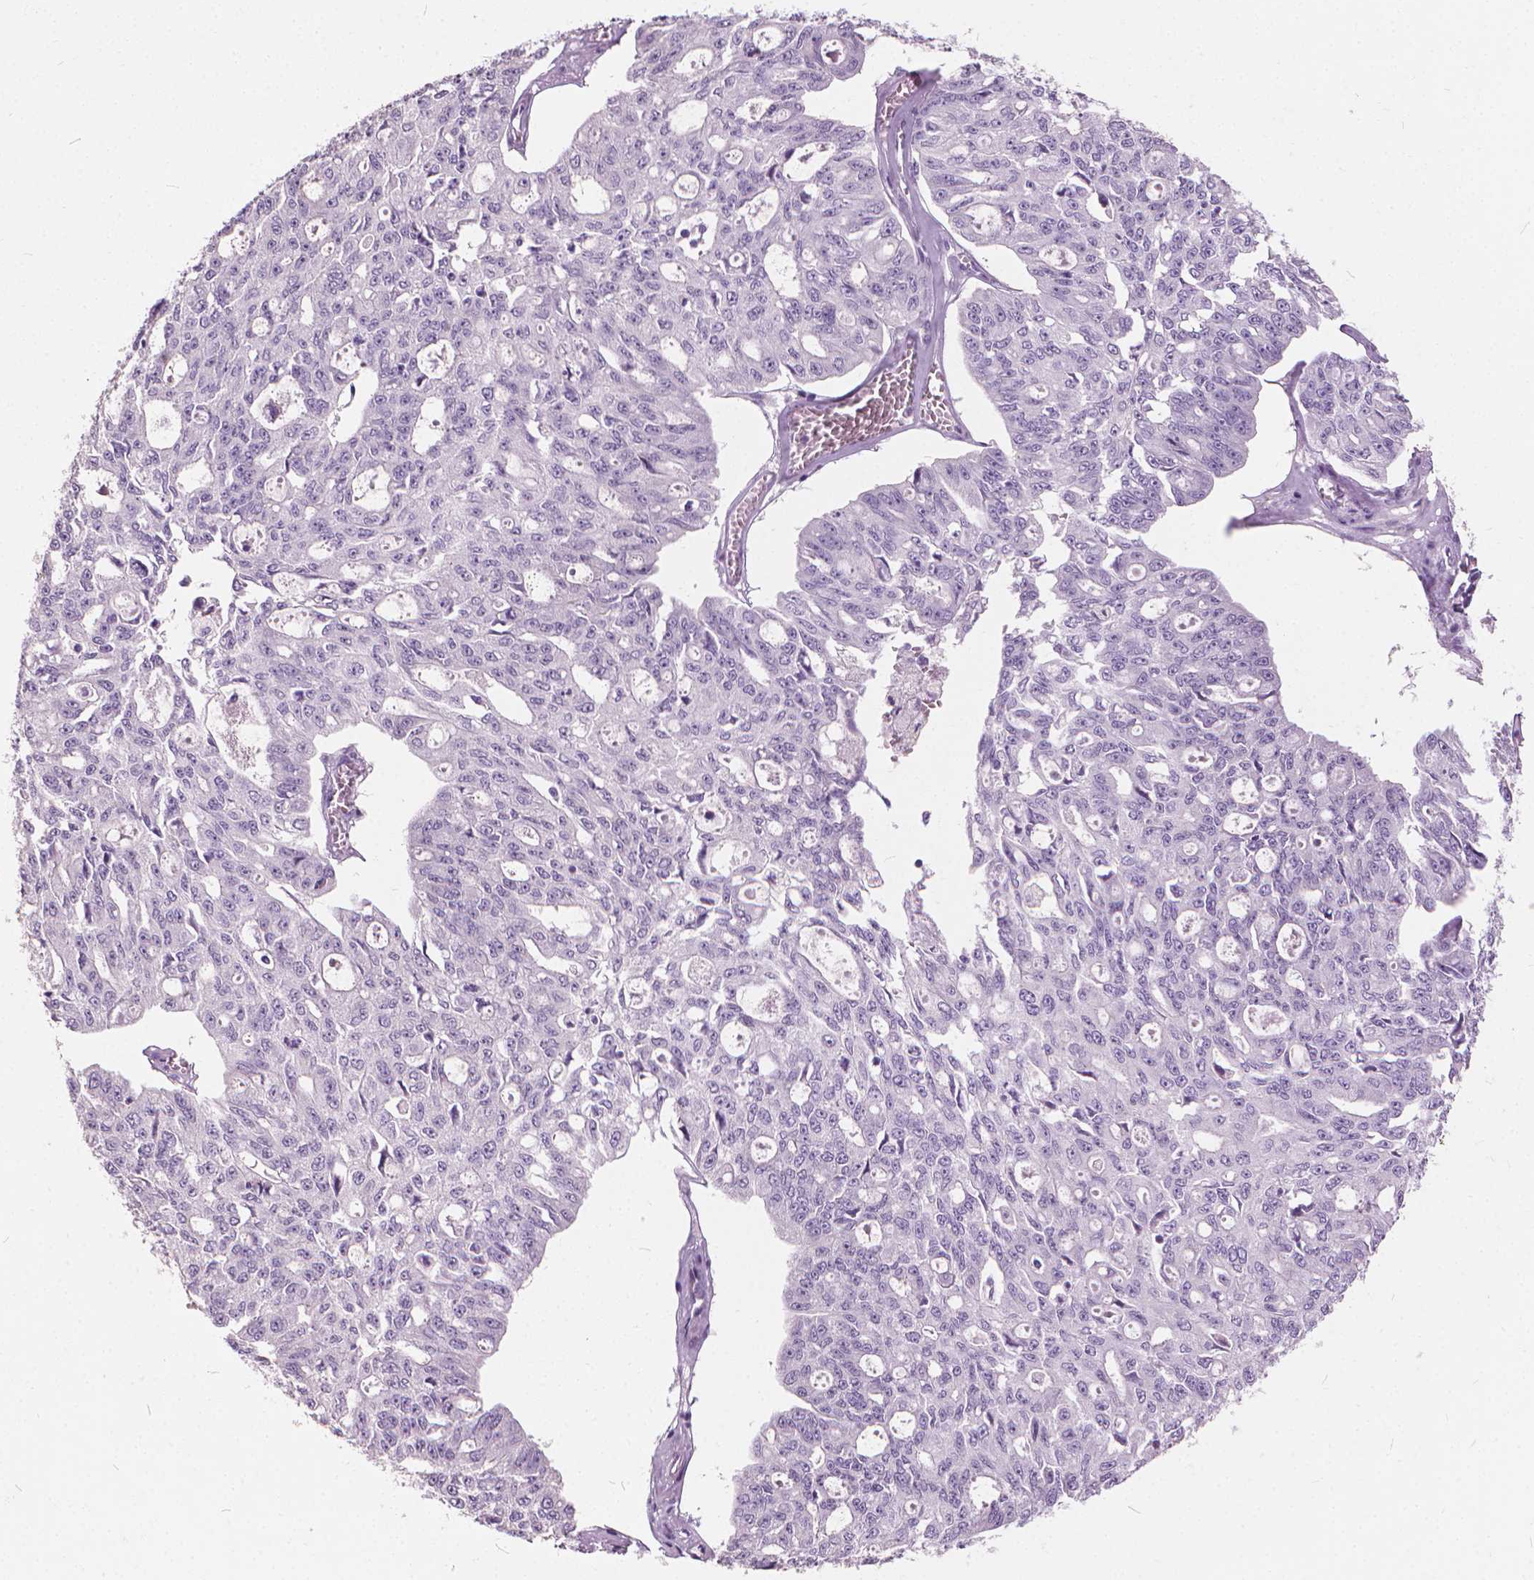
{"staining": {"intensity": "negative", "quantity": "none", "location": "none"}, "tissue": "ovarian cancer", "cell_type": "Tumor cells", "image_type": "cancer", "snomed": [{"axis": "morphology", "description": "Carcinoma, endometroid"}, {"axis": "topography", "description": "Ovary"}], "caption": "High magnification brightfield microscopy of ovarian cancer stained with DAB (brown) and counterstained with hematoxylin (blue): tumor cells show no significant positivity.", "gene": "DNM1", "patient": {"sex": "female", "age": 65}}